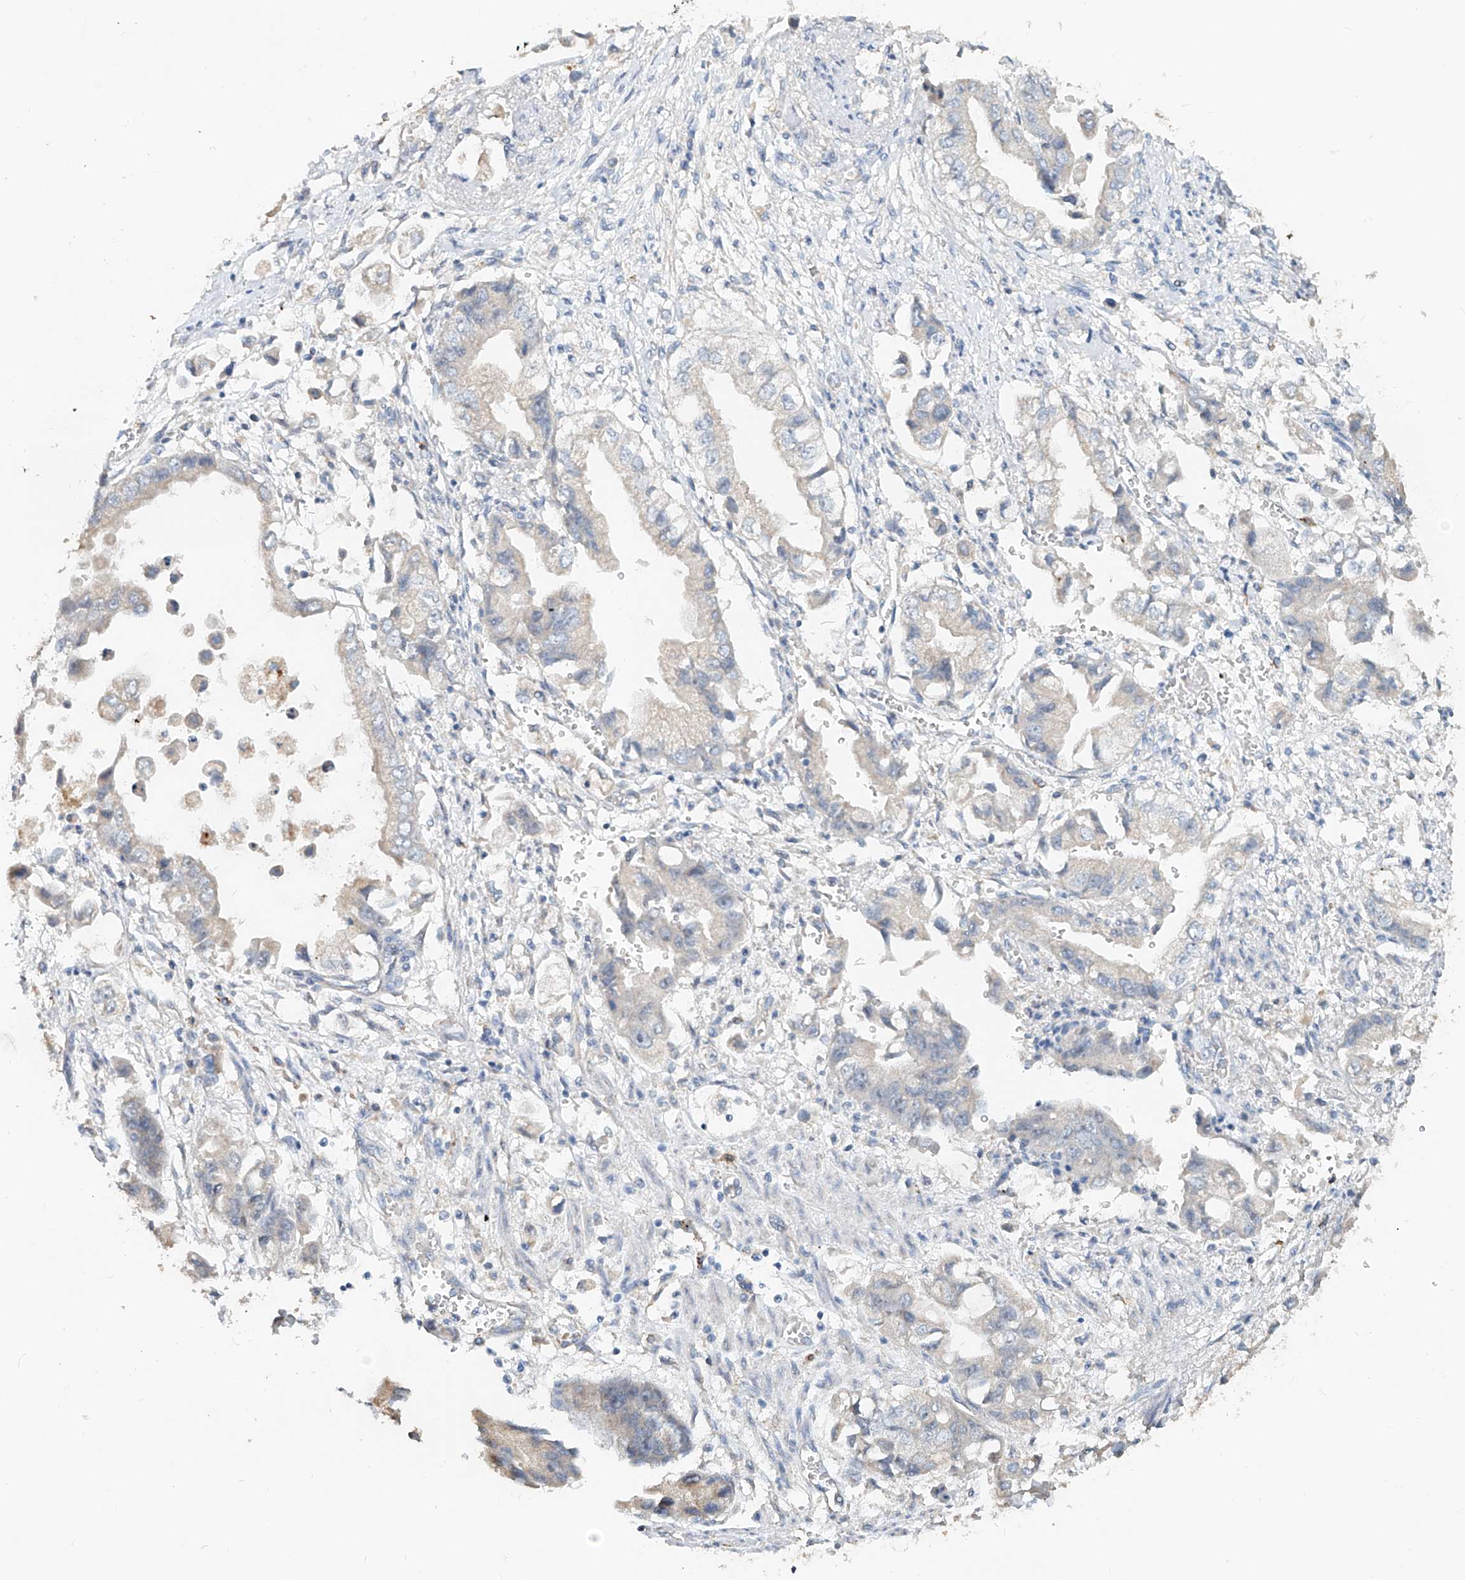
{"staining": {"intensity": "weak", "quantity": "<25%", "location": "cytoplasmic/membranous"}, "tissue": "stomach cancer", "cell_type": "Tumor cells", "image_type": "cancer", "snomed": [{"axis": "morphology", "description": "Adenocarcinoma, NOS"}, {"axis": "topography", "description": "Stomach"}], "caption": "A high-resolution photomicrograph shows IHC staining of adenocarcinoma (stomach), which reveals no significant expression in tumor cells.", "gene": "TRIM47", "patient": {"sex": "male", "age": 62}}